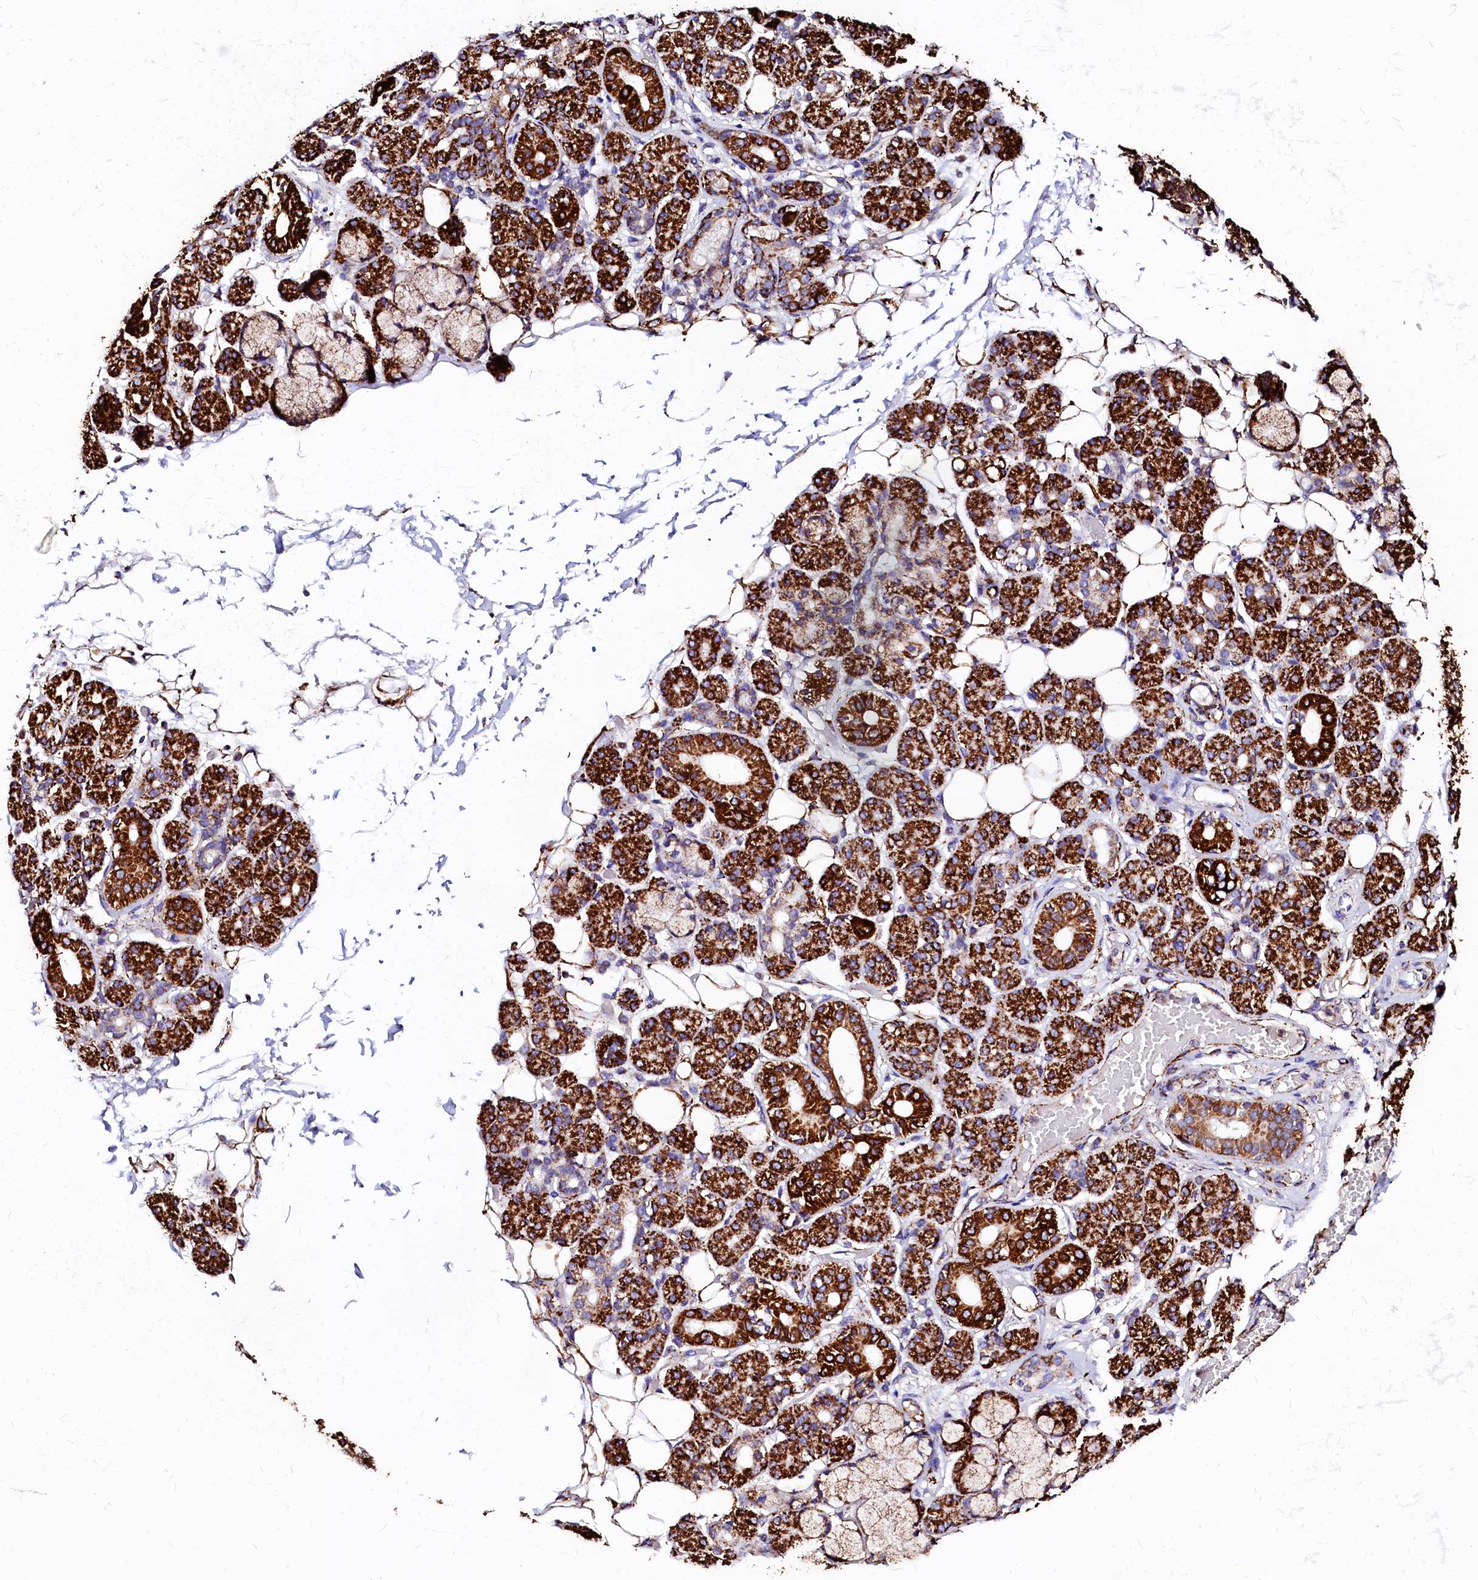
{"staining": {"intensity": "strong", "quantity": ">75%", "location": "cytoplasmic/membranous"}, "tissue": "salivary gland", "cell_type": "Glandular cells", "image_type": "normal", "snomed": [{"axis": "morphology", "description": "Normal tissue, NOS"}, {"axis": "topography", "description": "Salivary gland"}], "caption": "Brown immunohistochemical staining in benign human salivary gland reveals strong cytoplasmic/membranous staining in approximately >75% of glandular cells.", "gene": "MAOB", "patient": {"sex": "male", "age": 63}}